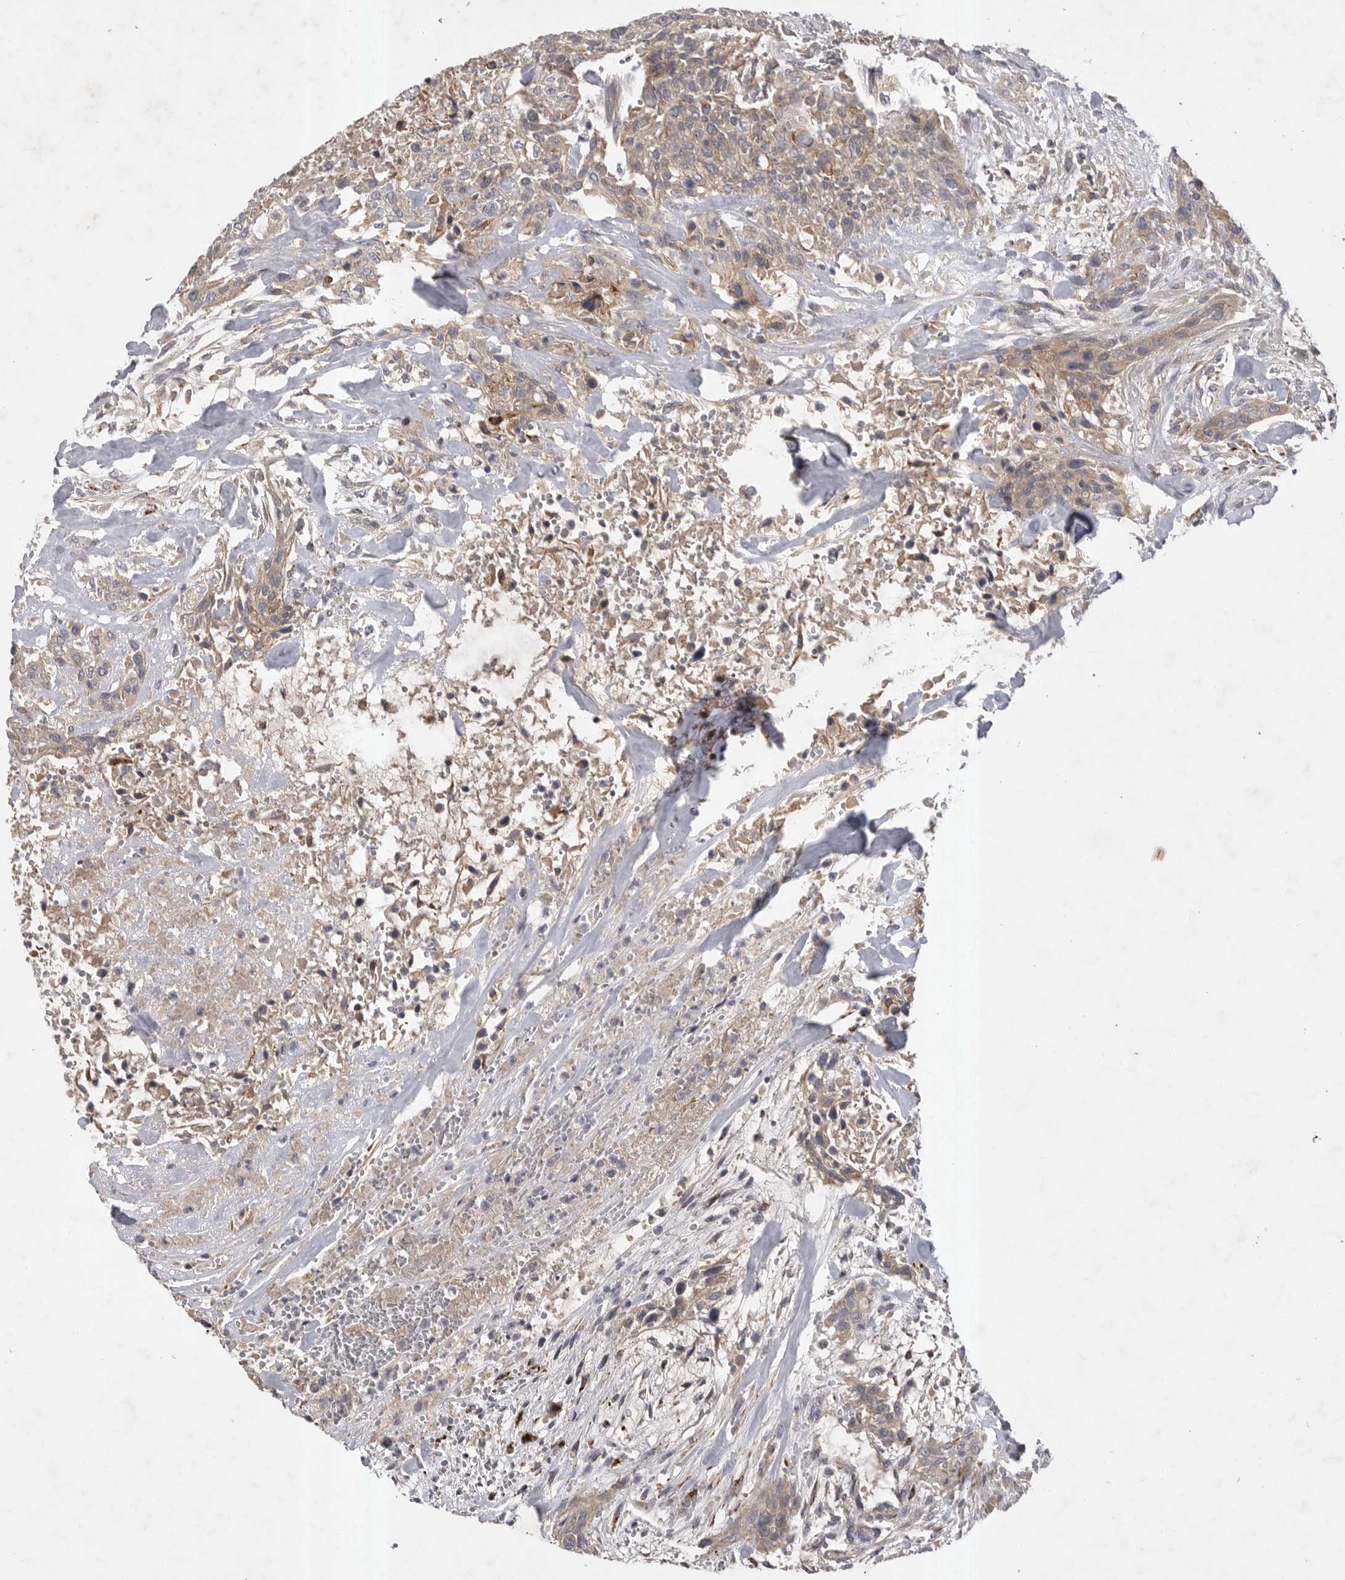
{"staining": {"intensity": "weak", "quantity": ">75%", "location": "cytoplasmic/membranous"}, "tissue": "urothelial cancer", "cell_type": "Tumor cells", "image_type": "cancer", "snomed": [{"axis": "morphology", "description": "Urothelial carcinoma, High grade"}, {"axis": "topography", "description": "Urinary bladder"}], "caption": "Immunohistochemistry (IHC) image of neoplastic tissue: urothelial cancer stained using immunohistochemistry (IHC) reveals low levels of weak protein expression localized specifically in the cytoplasmic/membranous of tumor cells, appearing as a cytoplasmic/membranous brown color.", "gene": "DHDDS", "patient": {"sex": "male", "age": 35}}